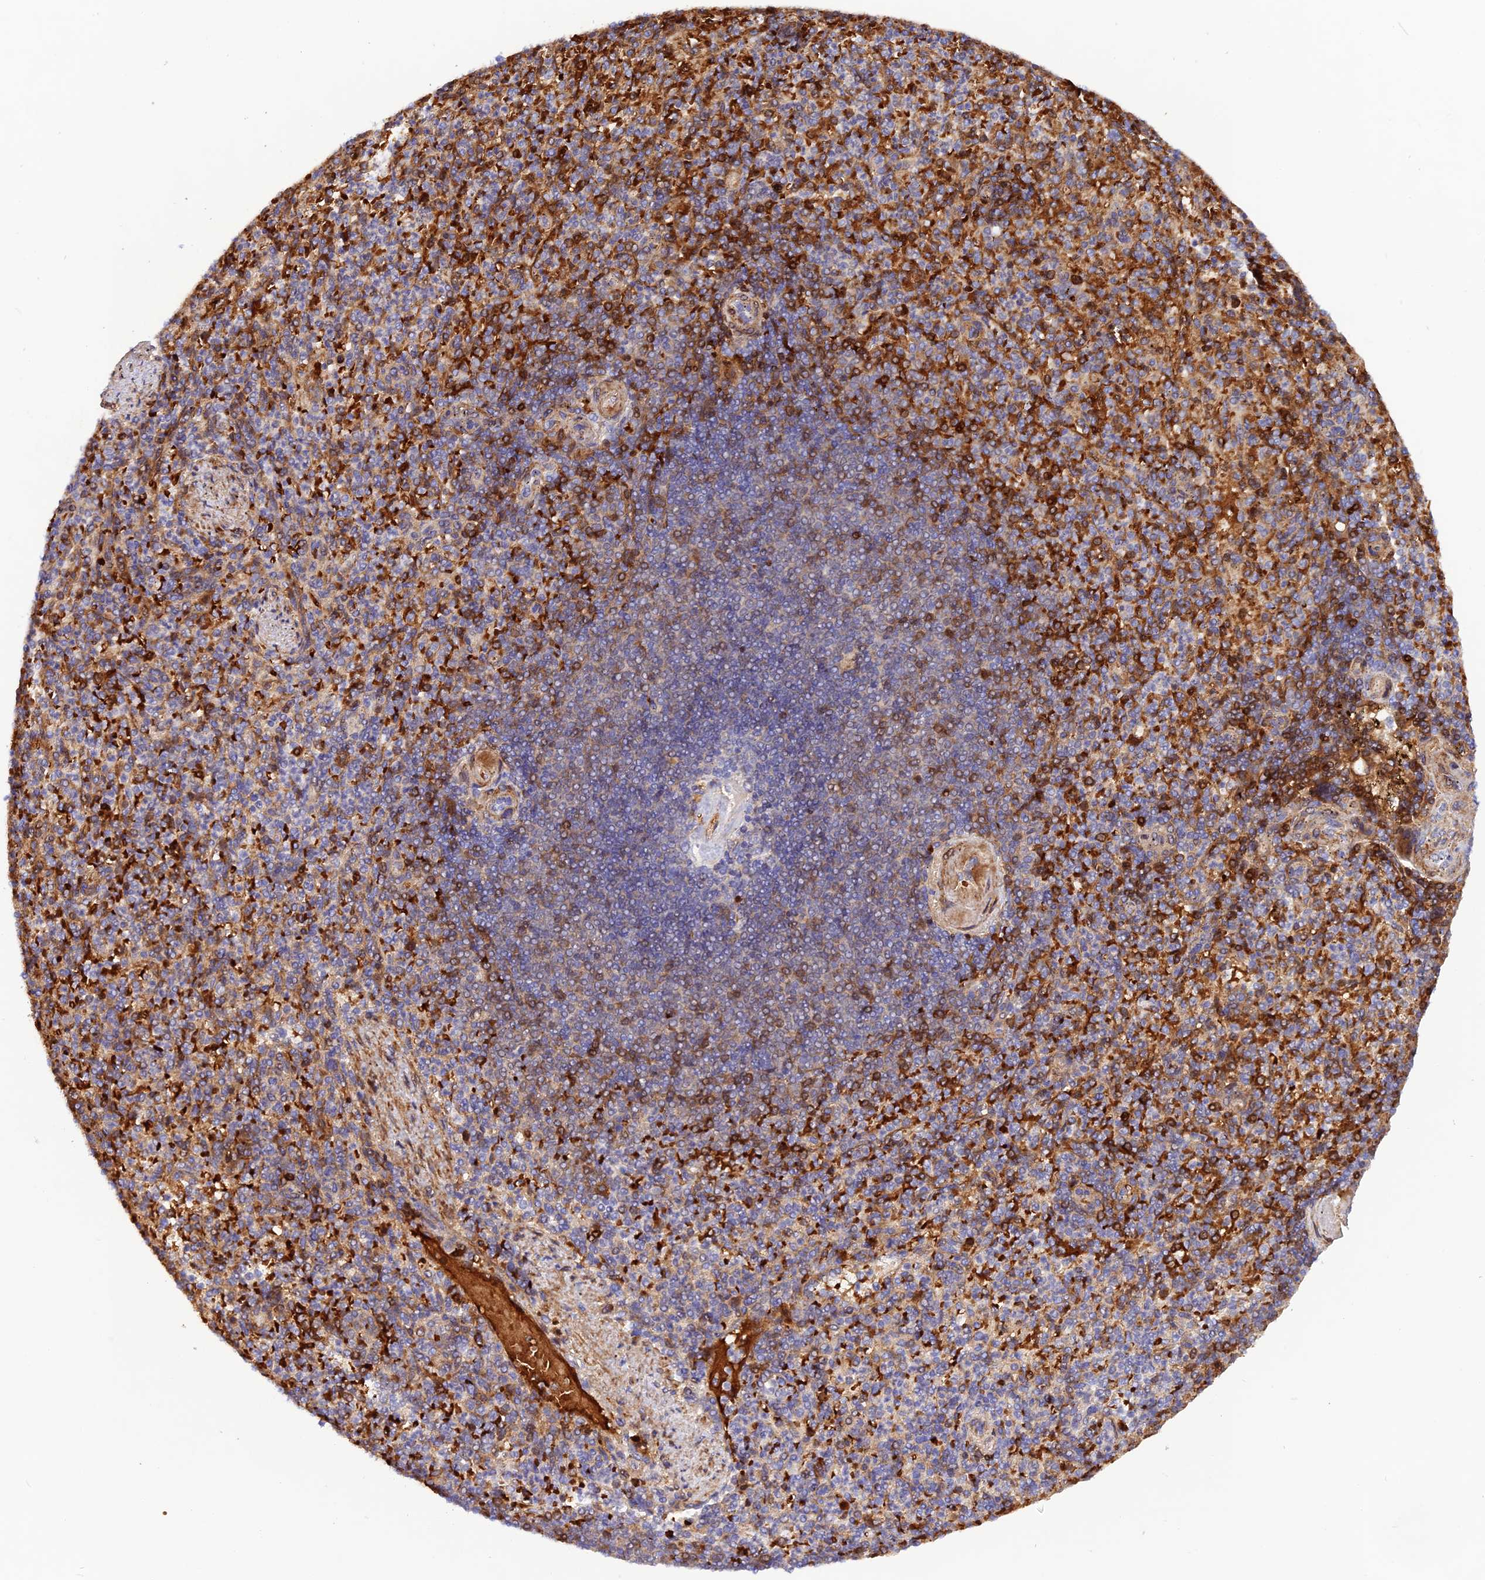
{"staining": {"intensity": "moderate", "quantity": "<25%", "location": "cytoplasmic/membranous"}, "tissue": "spleen", "cell_type": "Cells in red pulp", "image_type": "normal", "snomed": [{"axis": "morphology", "description": "Normal tissue, NOS"}, {"axis": "topography", "description": "Spleen"}], "caption": "The image displays immunohistochemical staining of benign spleen. There is moderate cytoplasmic/membranous positivity is appreciated in about <25% of cells in red pulp. The staining was performed using DAB (3,3'-diaminobenzidine), with brown indicating positive protein expression. Nuclei are stained blue with hematoxylin.", "gene": "WDFY4", "patient": {"sex": "female", "age": 74}}